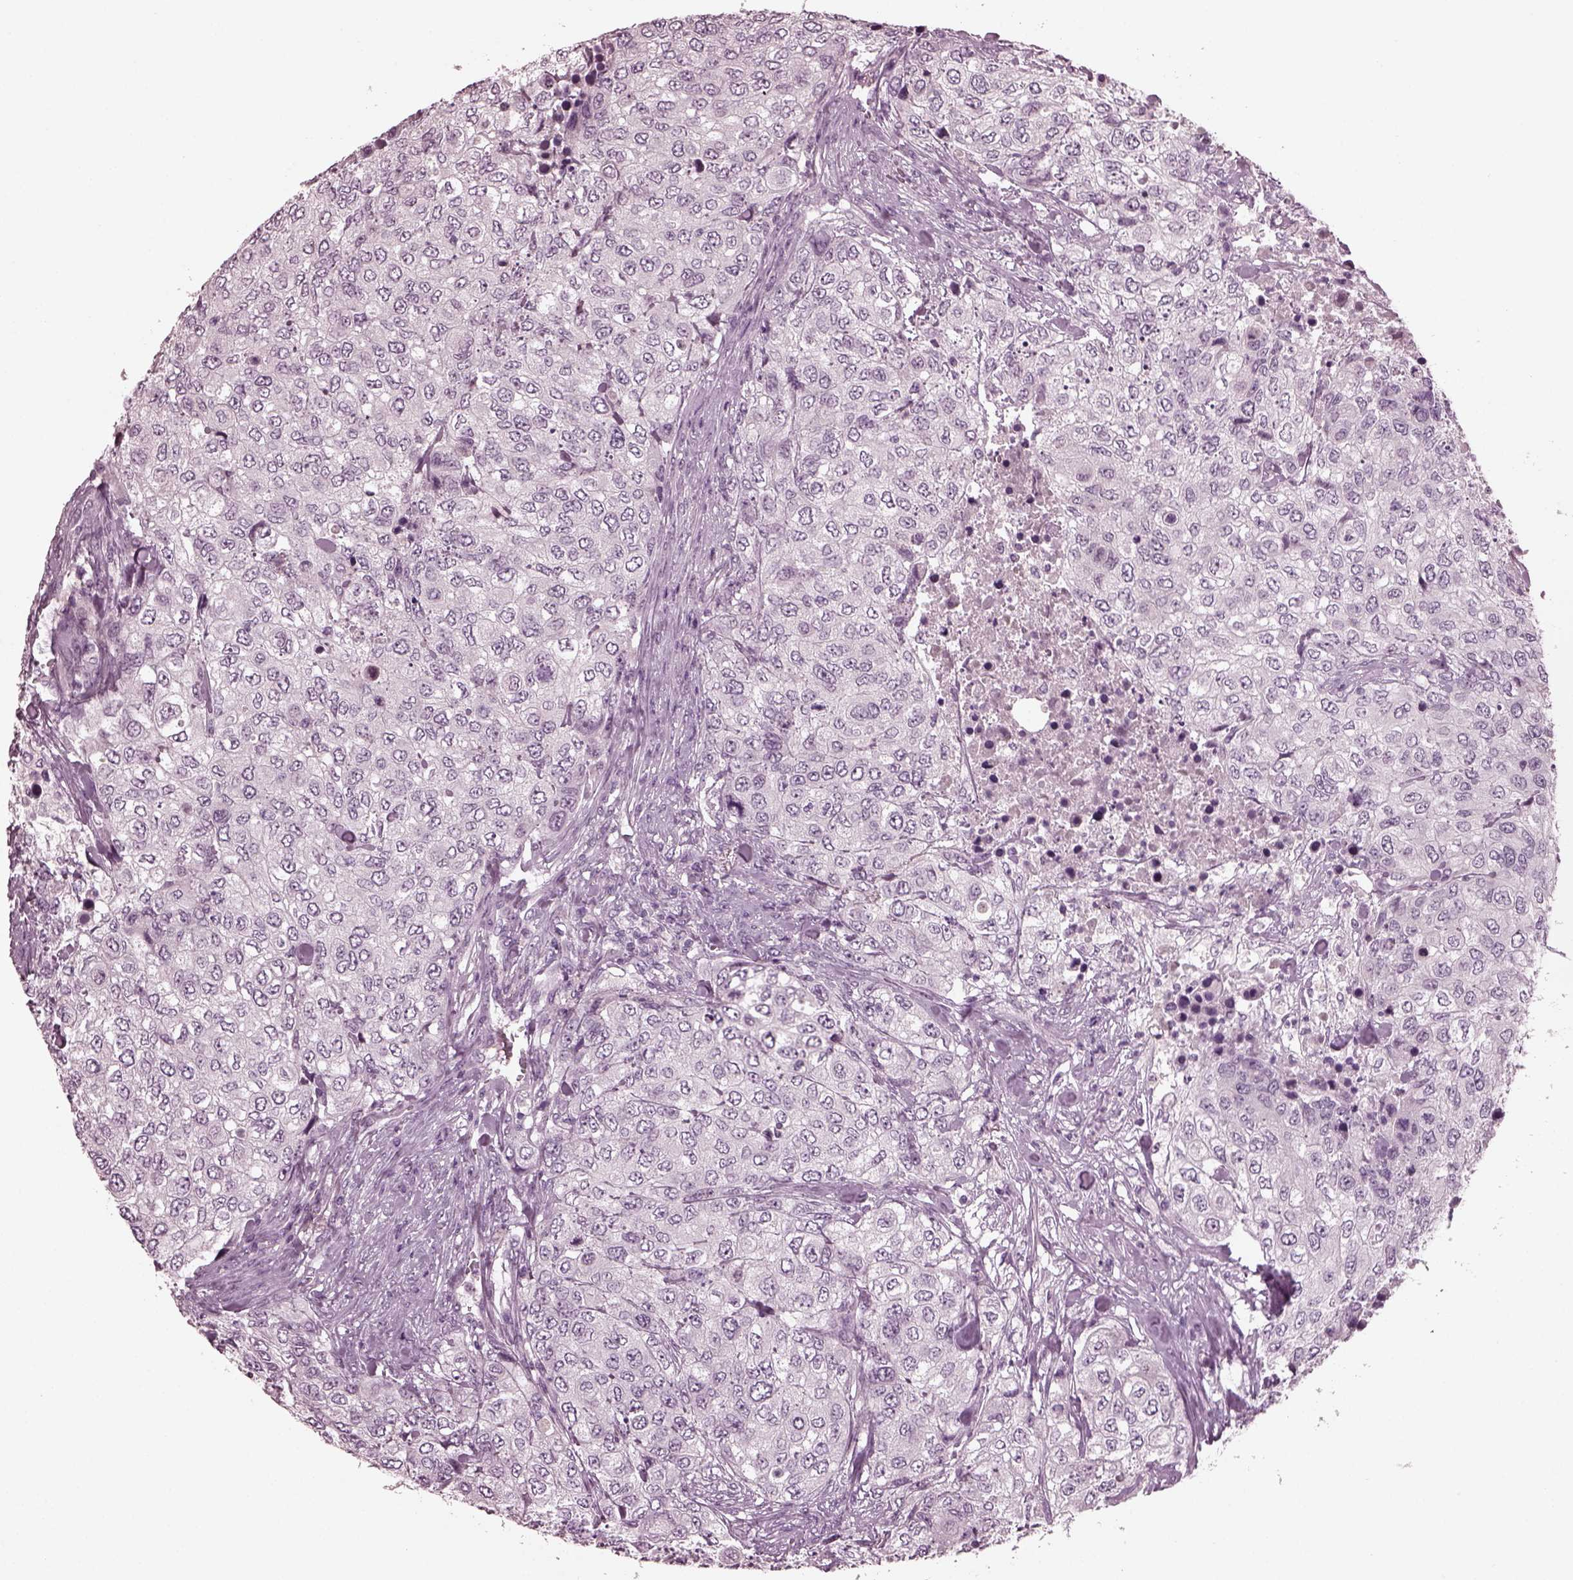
{"staining": {"intensity": "negative", "quantity": "none", "location": "none"}, "tissue": "urothelial cancer", "cell_type": "Tumor cells", "image_type": "cancer", "snomed": [{"axis": "morphology", "description": "Urothelial carcinoma, High grade"}, {"axis": "topography", "description": "Urinary bladder"}], "caption": "Immunohistochemistry photomicrograph of neoplastic tissue: human urothelial cancer stained with DAB reveals no significant protein staining in tumor cells.", "gene": "MIB2", "patient": {"sex": "female", "age": 78}}